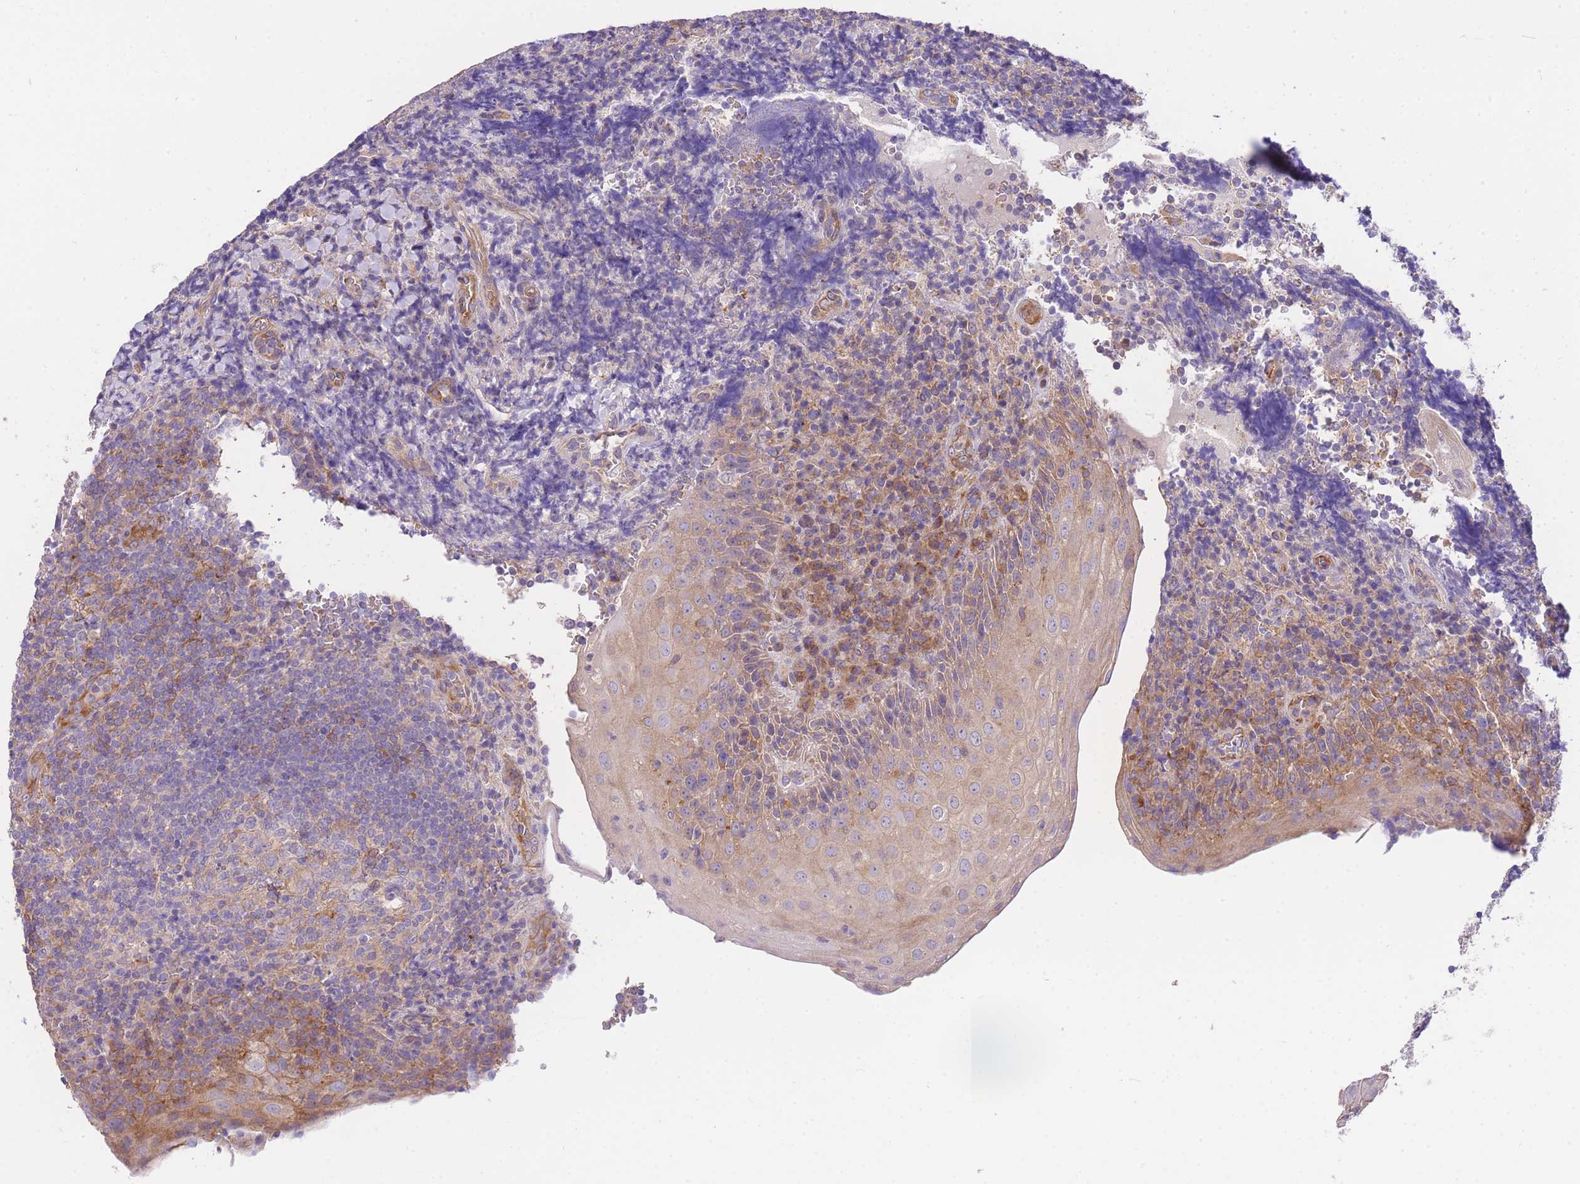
{"staining": {"intensity": "negative", "quantity": "none", "location": "none"}, "tissue": "tonsil", "cell_type": "Germinal center cells", "image_type": "normal", "snomed": [{"axis": "morphology", "description": "Normal tissue, NOS"}, {"axis": "topography", "description": "Tonsil"}], "caption": "An image of tonsil stained for a protein demonstrates no brown staining in germinal center cells. The staining is performed using DAB brown chromogen with nuclei counter-stained in using hematoxylin.", "gene": "INSYN2B", "patient": {"sex": "male", "age": 37}}